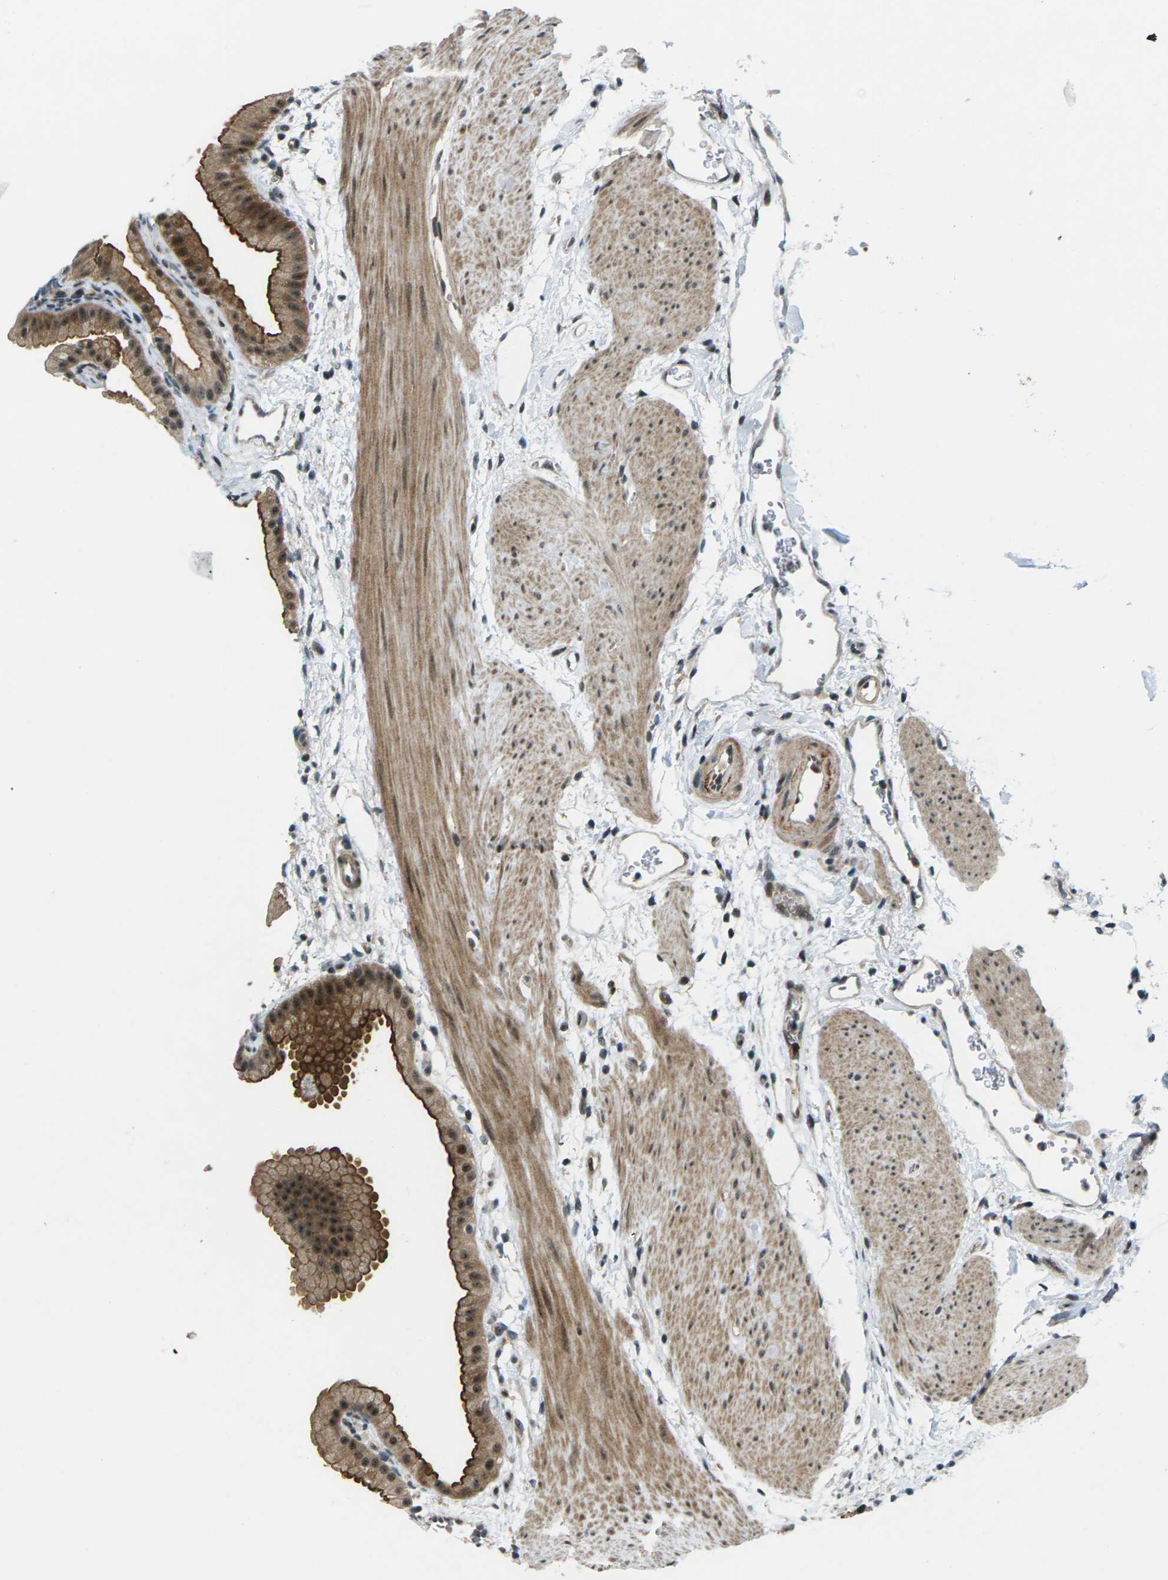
{"staining": {"intensity": "moderate", "quantity": ">75%", "location": "cytoplasmic/membranous,nuclear"}, "tissue": "gallbladder", "cell_type": "Glandular cells", "image_type": "normal", "snomed": [{"axis": "morphology", "description": "Normal tissue, NOS"}, {"axis": "topography", "description": "Gallbladder"}], "caption": "This image demonstrates normal gallbladder stained with IHC to label a protein in brown. The cytoplasmic/membranous,nuclear of glandular cells show moderate positivity for the protein. Nuclei are counter-stained blue.", "gene": "UBE2S", "patient": {"sex": "female", "age": 64}}